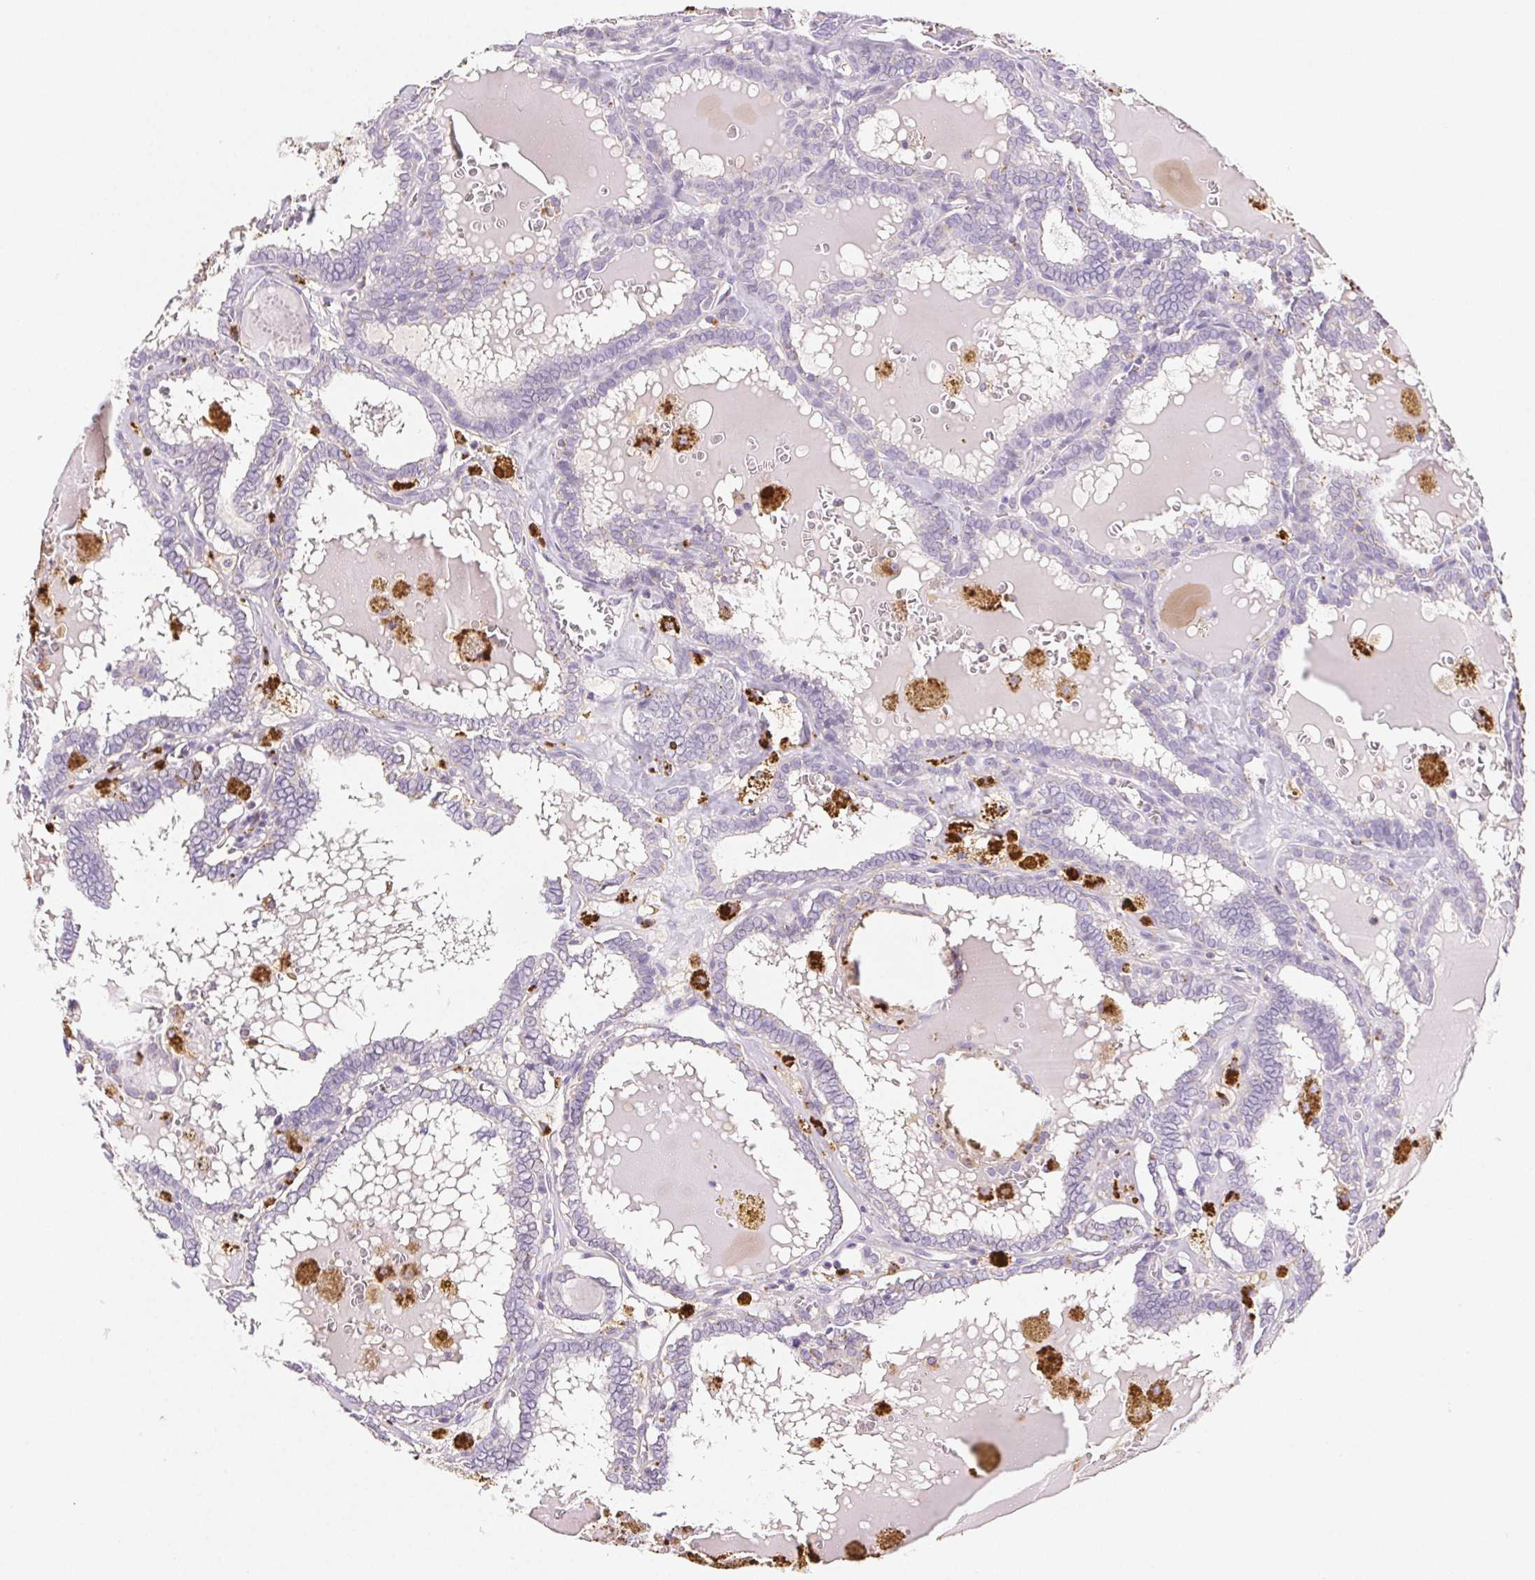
{"staining": {"intensity": "negative", "quantity": "none", "location": "none"}, "tissue": "thyroid cancer", "cell_type": "Tumor cells", "image_type": "cancer", "snomed": [{"axis": "morphology", "description": "Papillary adenocarcinoma, NOS"}, {"axis": "topography", "description": "Thyroid gland"}], "caption": "Tumor cells show no significant protein positivity in thyroid papillary adenocarcinoma.", "gene": "LIPA", "patient": {"sex": "female", "age": 39}}